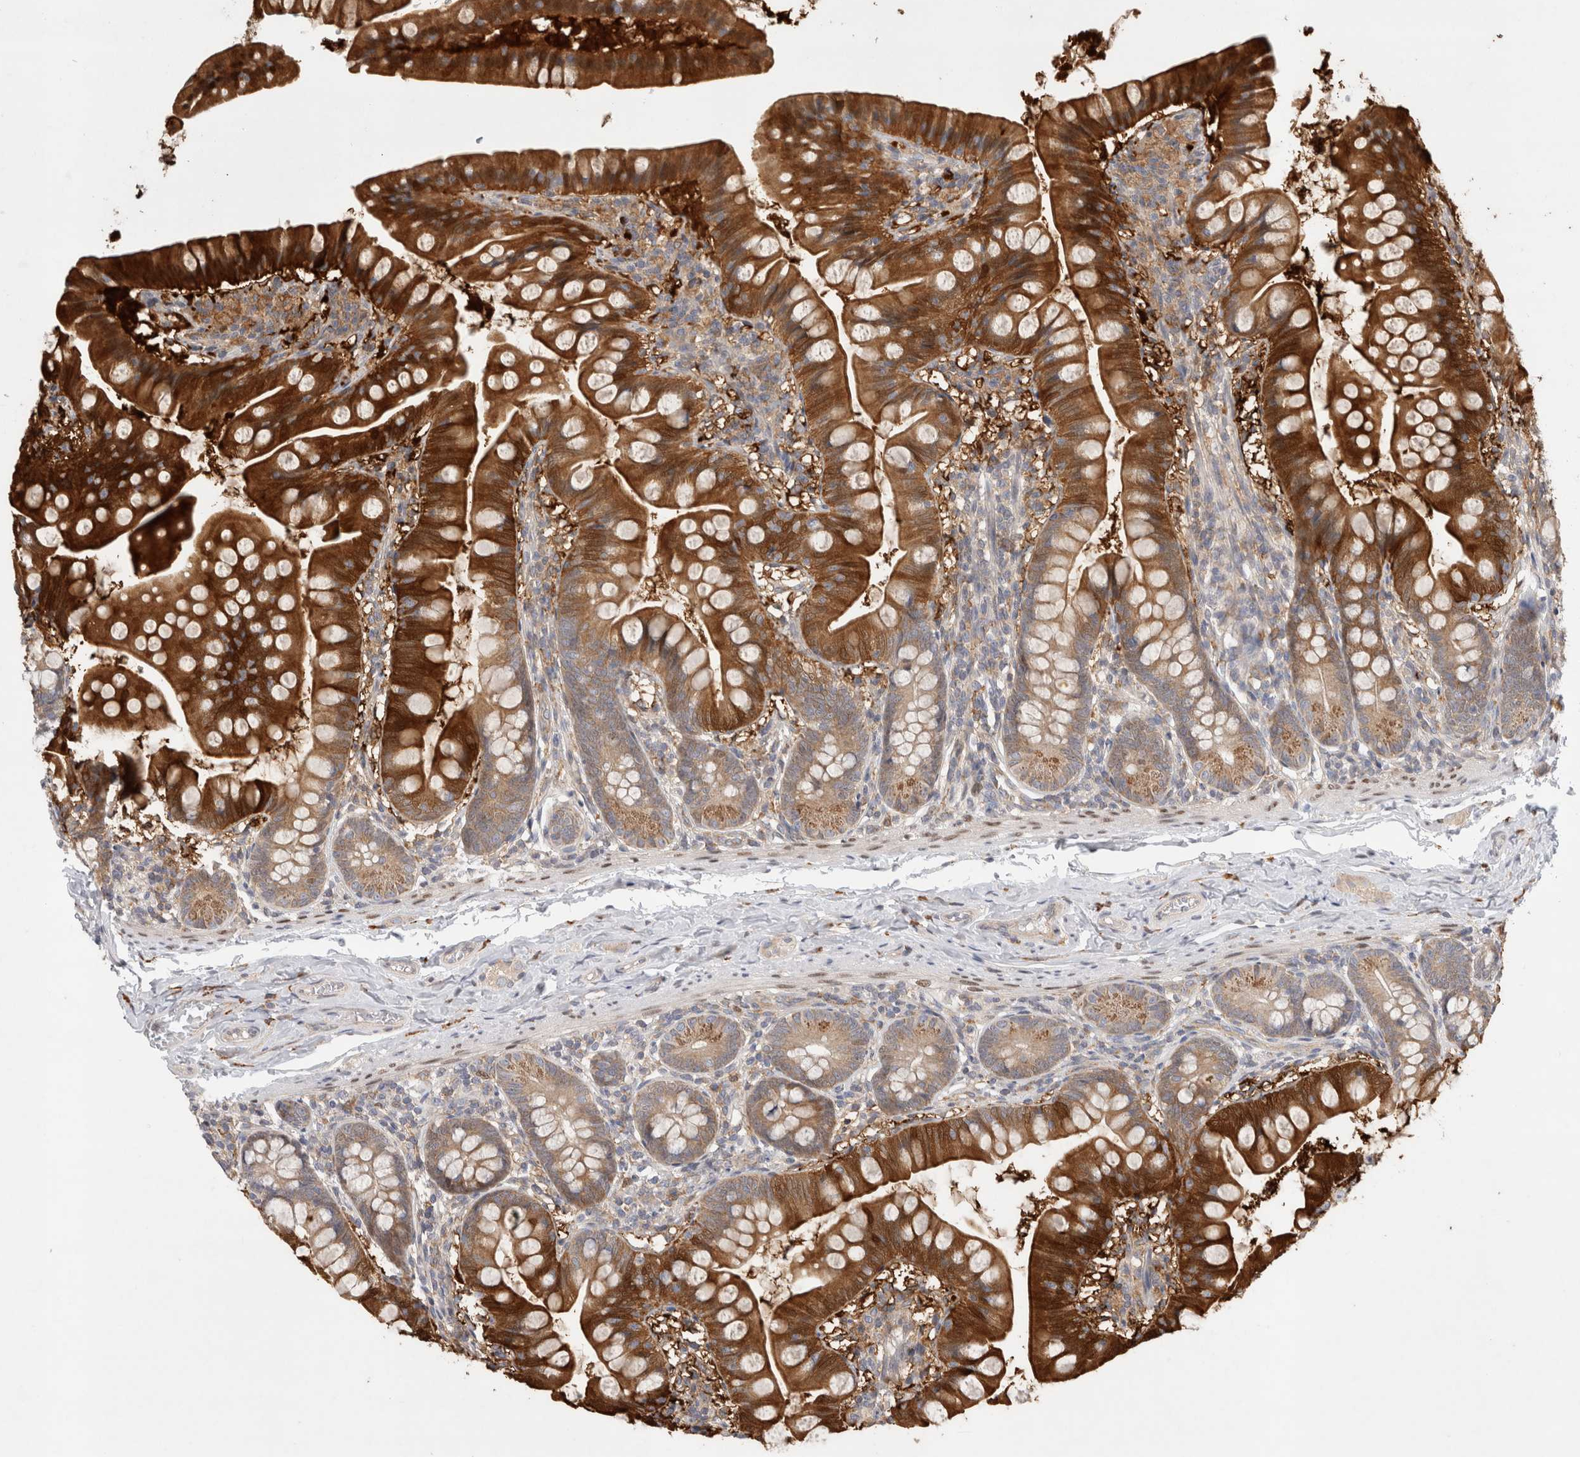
{"staining": {"intensity": "moderate", "quantity": ">75%", "location": "cytoplasmic/membranous,nuclear"}, "tissue": "small intestine", "cell_type": "Glandular cells", "image_type": "normal", "snomed": [{"axis": "morphology", "description": "Normal tissue, NOS"}, {"axis": "topography", "description": "Small intestine"}], "caption": "Protein expression analysis of unremarkable small intestine exhibits moderate cytoplasmic/membranous,nuclear expression in about >75% of glandular cells.", "gene": "CDCA7L", "patient": {"sex": "male", "age": 7}}